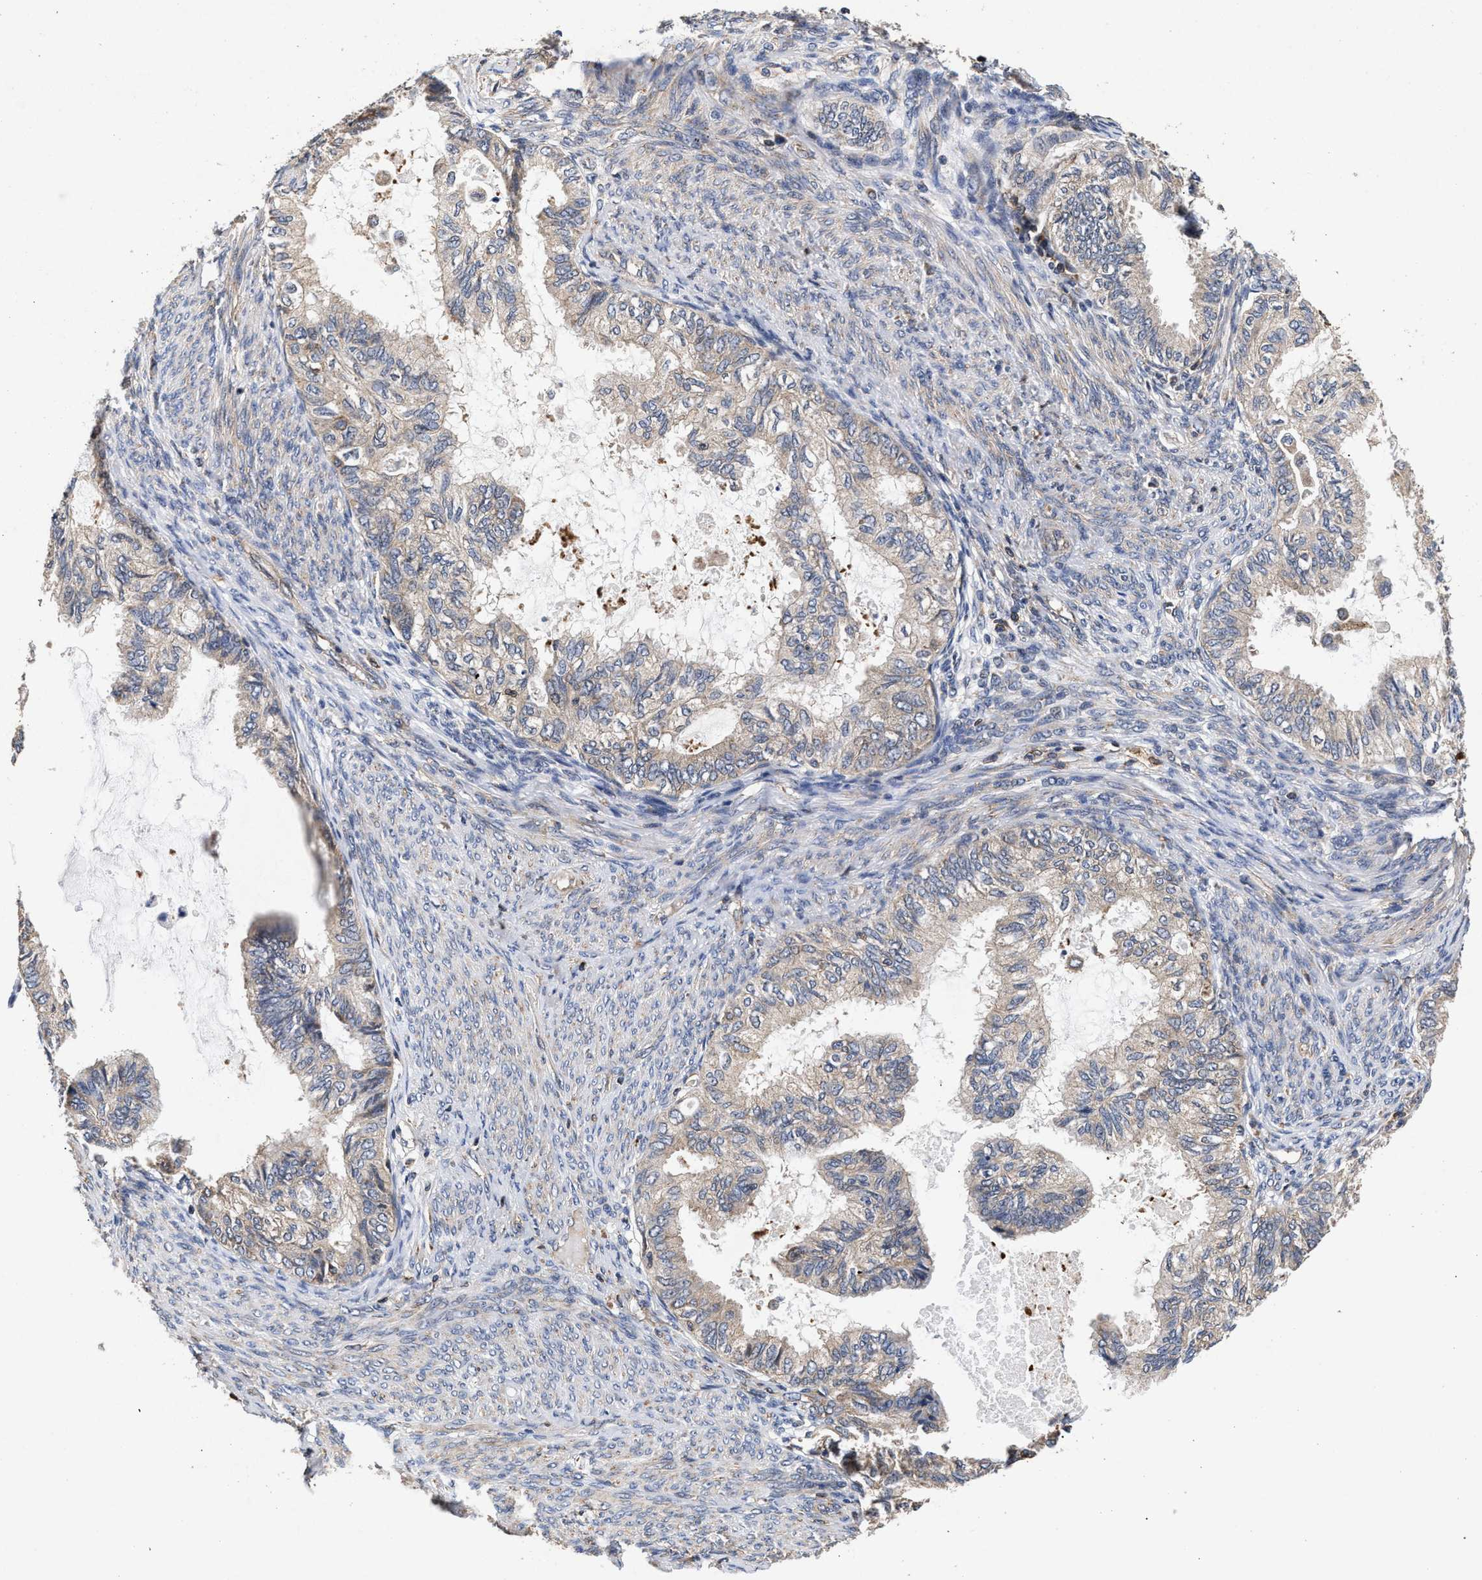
{"staining": {"intensity": "weak", "quantity": "<25%", "location": "cytoplasmic/membranous"}, "tissue": "cervical cancer", "cell_type": "Tumor cells", "image_type": "cancer", "snomed": [{"axis": "morphology", "description": "Normal tissue, NOS"}, {"axis": "morphology", "description": "Adenocarcinoma, NOS"}, {"axis": "topography", "description": "Cervix"}, {"axis": "topography", "description": "Endometrium"}], "caption": "Cervical cancer (adenocarcinoma) stained for a protein using immunohistochemistry displays no staining tumor cells.", "gene": "NFKB2", "patient": {"sex": "female", "age": 86}}